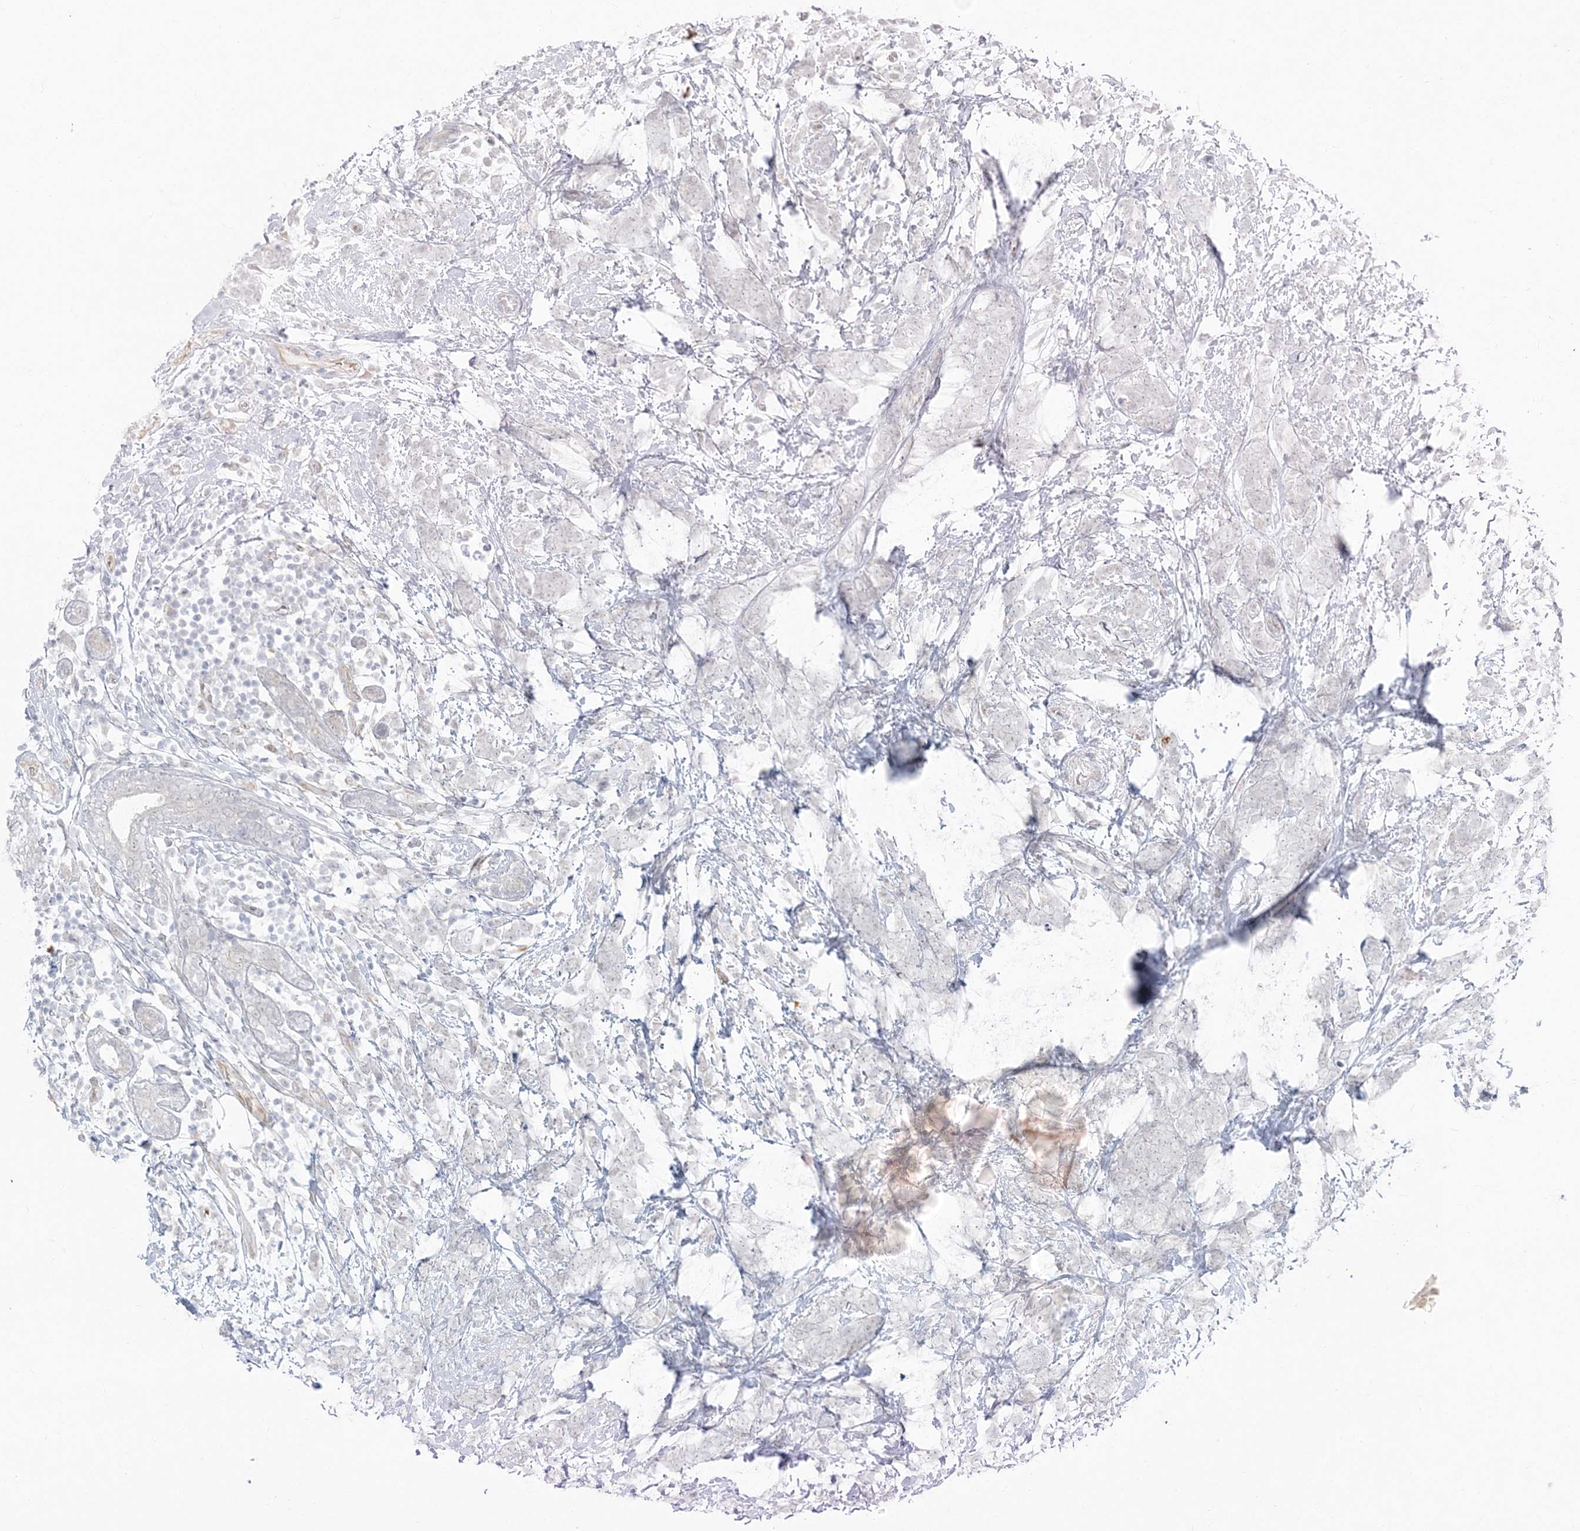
{"staining": {"intensity": "negative", "quantity": "none", "location": "none"}, "tissue": "breast cancer", "cell_type": "Tumor cells", "image_type": "cancer", "snomed": [{"axis": "morphology", "description": "Lobular carcinoma"}, {"axis": "topography", "description": "Breast"}], "caption": "Protein analysis of breast cancer reveals no significant positivity in tumor cells.", "gene": "ZC3H6", "patient": {"sex": "female", "age": 58}}